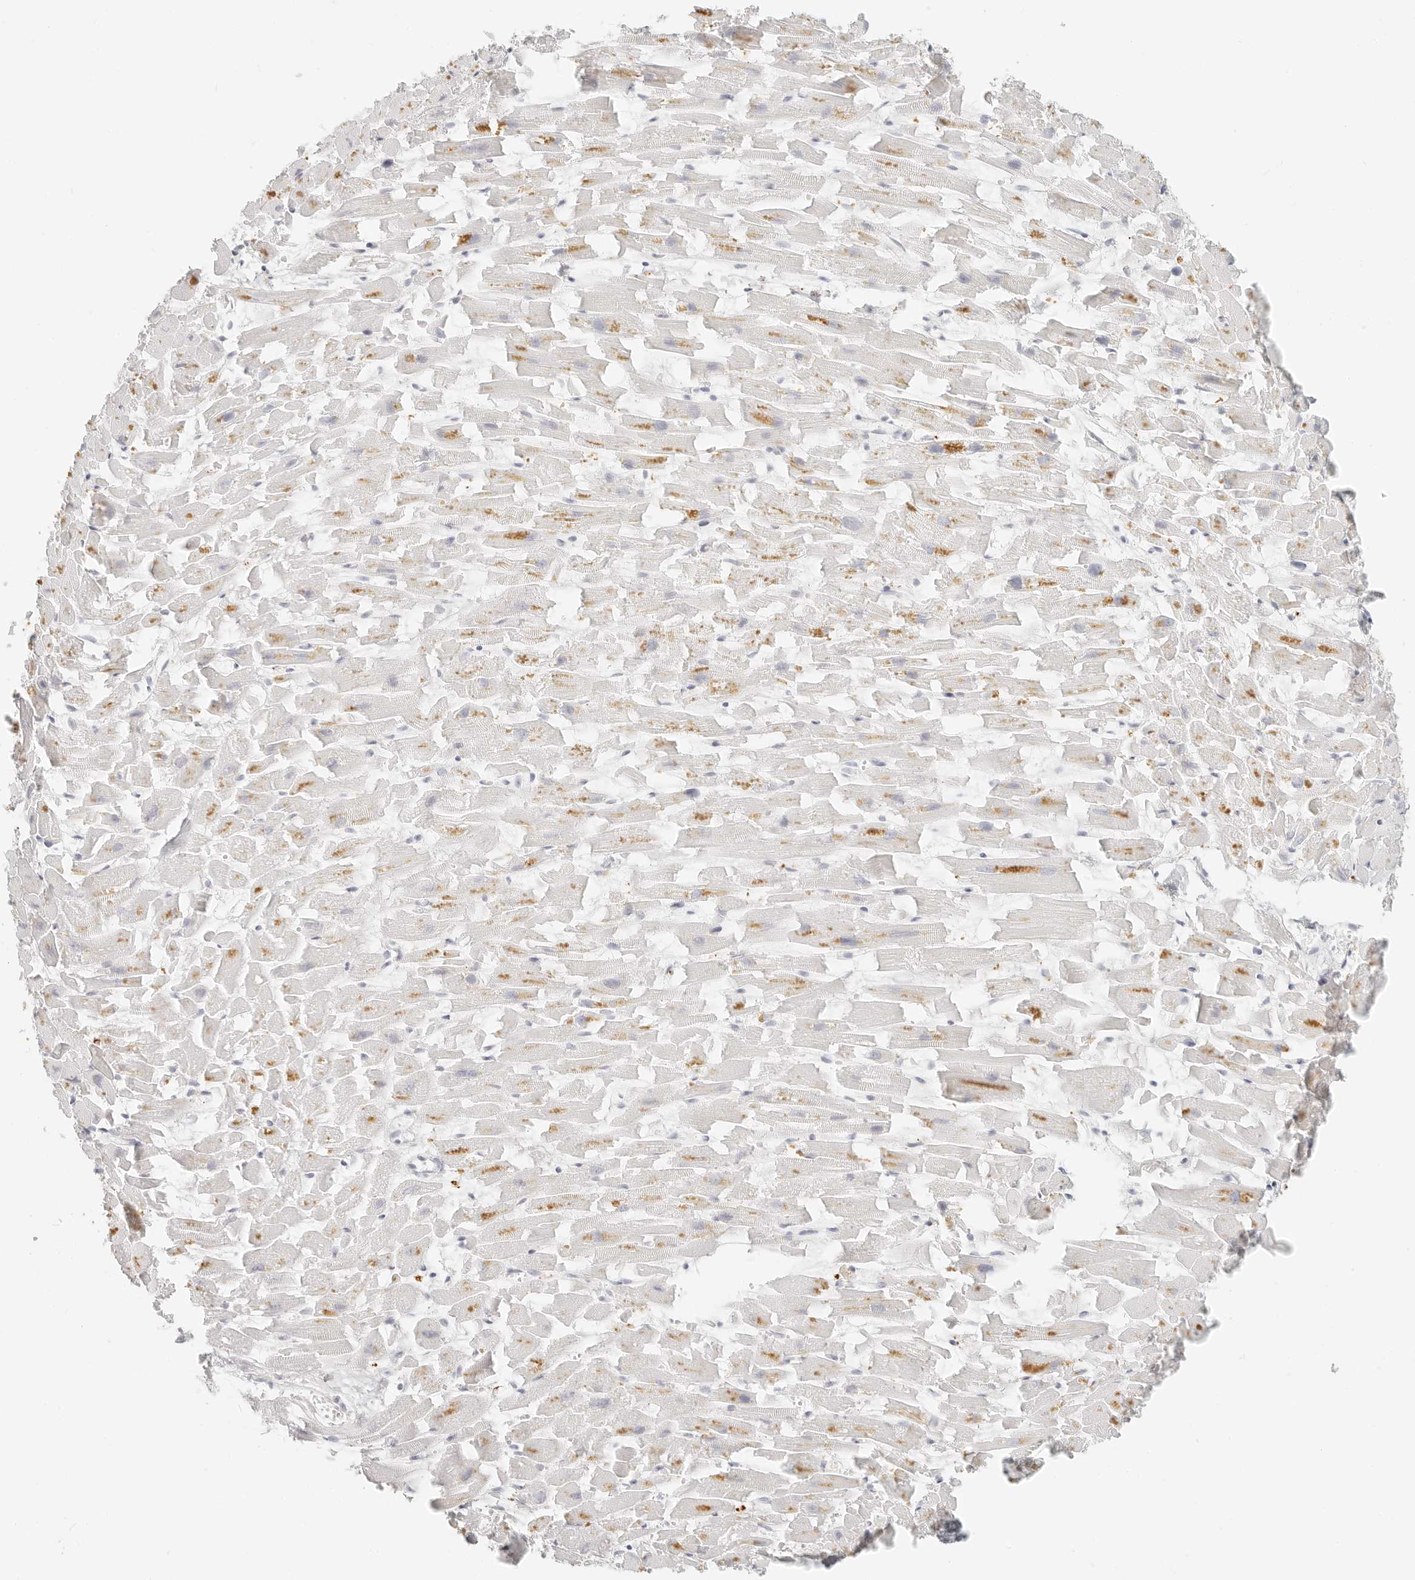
{"staining": {"intensity": "moderate", "quantity": "<25%", "location": "cytoplasmic/membranous"}, "tissue": "heart muscle", "cell_type": "Cardiomyocytes", "image_type": "normal", "snomed": [{"axis": "morphology", "description": "Normal tissue, NOS"}, {"axis": "topography", "description": "Heart"}], "caption": "Immunohistochemistry of normal human heart muscle shows low levels of moderate cytoplasmic/membranous positivity in approximately <25% of cardiomyocytes.", "gene": "RNASET2", "patient": {"sex": "female", "age": 64}}